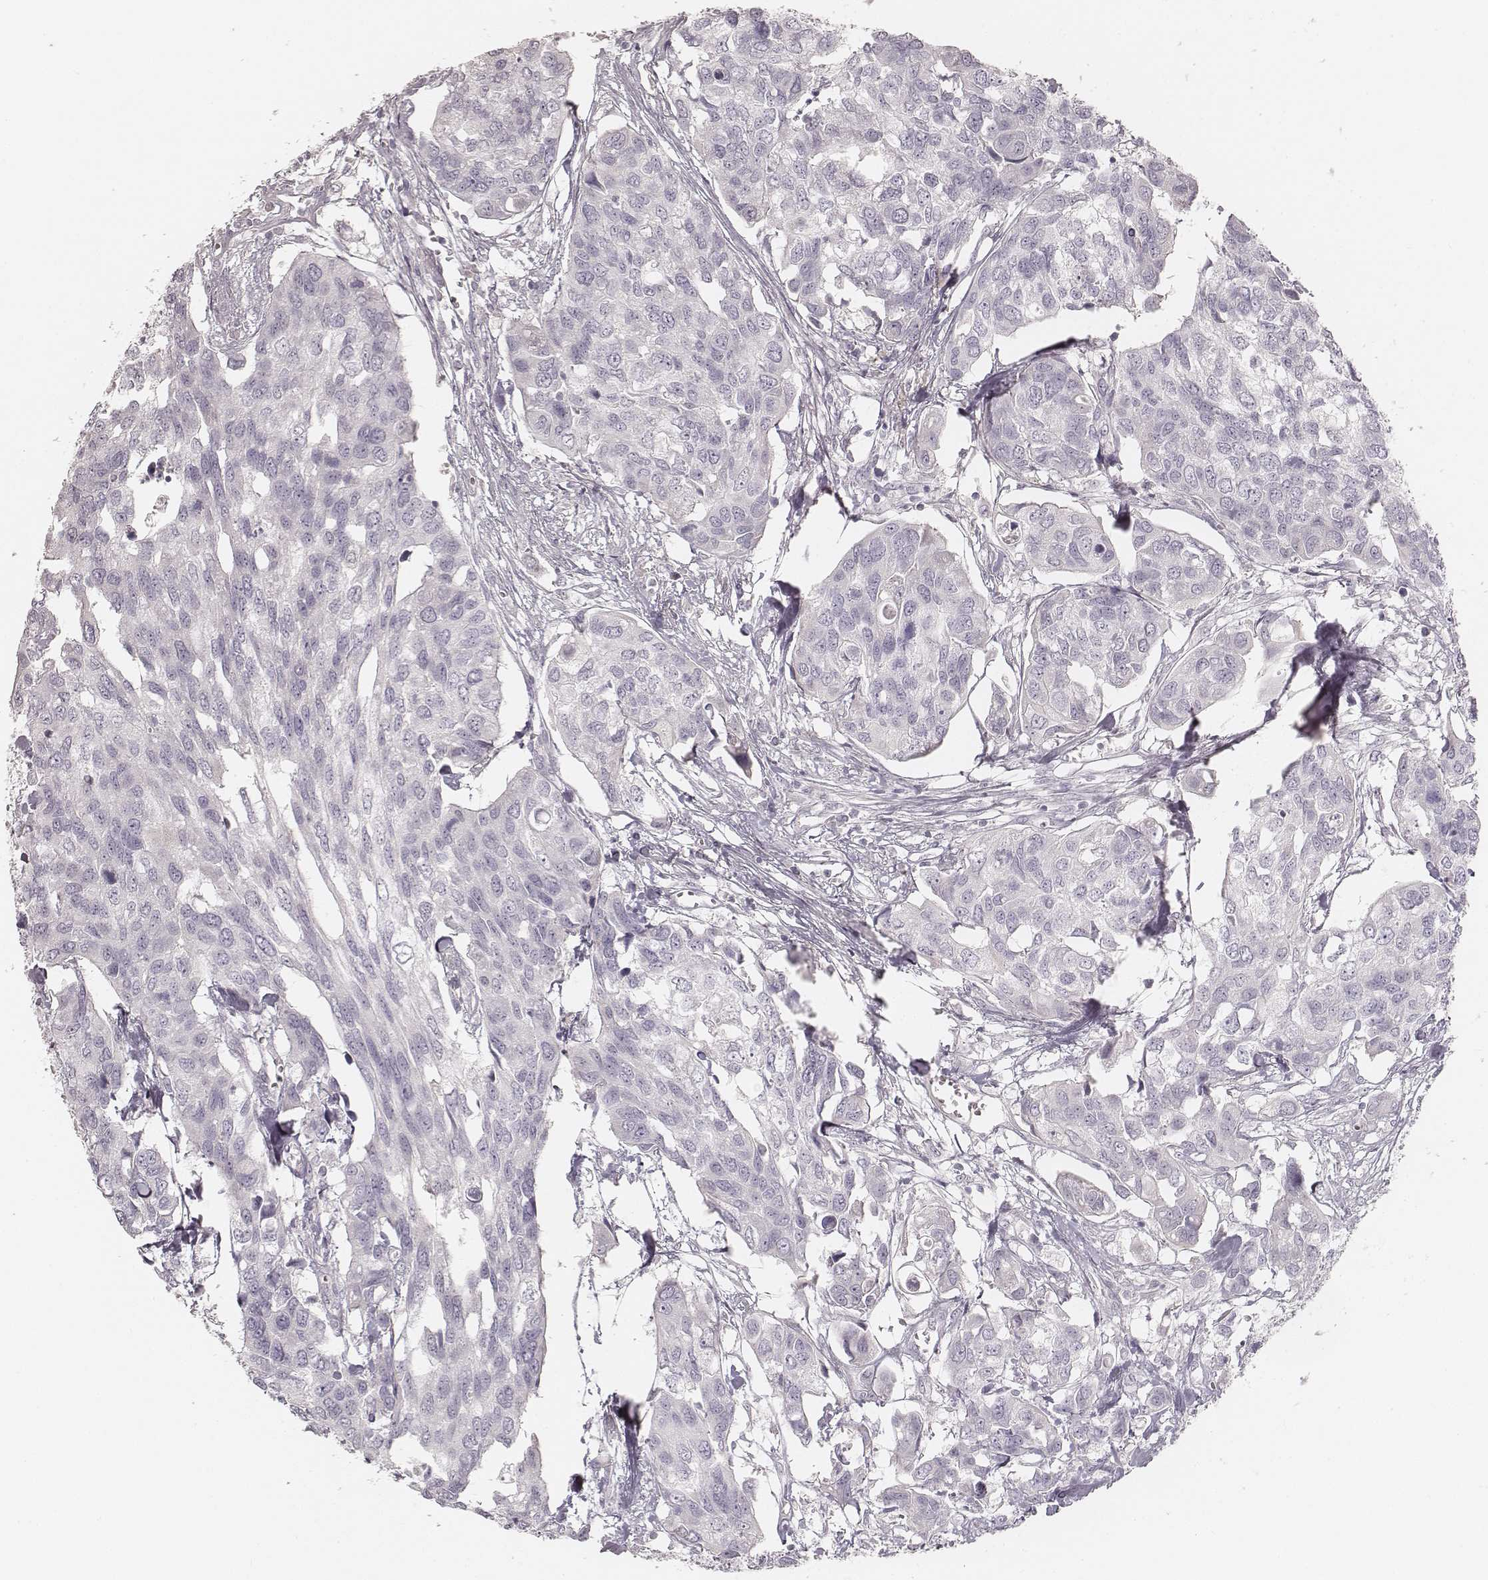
{"staining": {"intensity": "negative", "quantity": "none", "location": "none"}, "tissue": "urothelial cancer", "cell_type": "Tumor cells", "image_type": "cancer", "snomed": [{"axis": "morphology", "description": "Urothelial carcinoma, High grade"}, {"axis": "topography", "description": "Urinary bladder"}], "caption": "This is a micrograph of immunohistochemistry staining of urothelial cancer, which shows no expression in tumor cells.", "gene": "KRT31", "patient": {"sex": "male", "age": 60}}